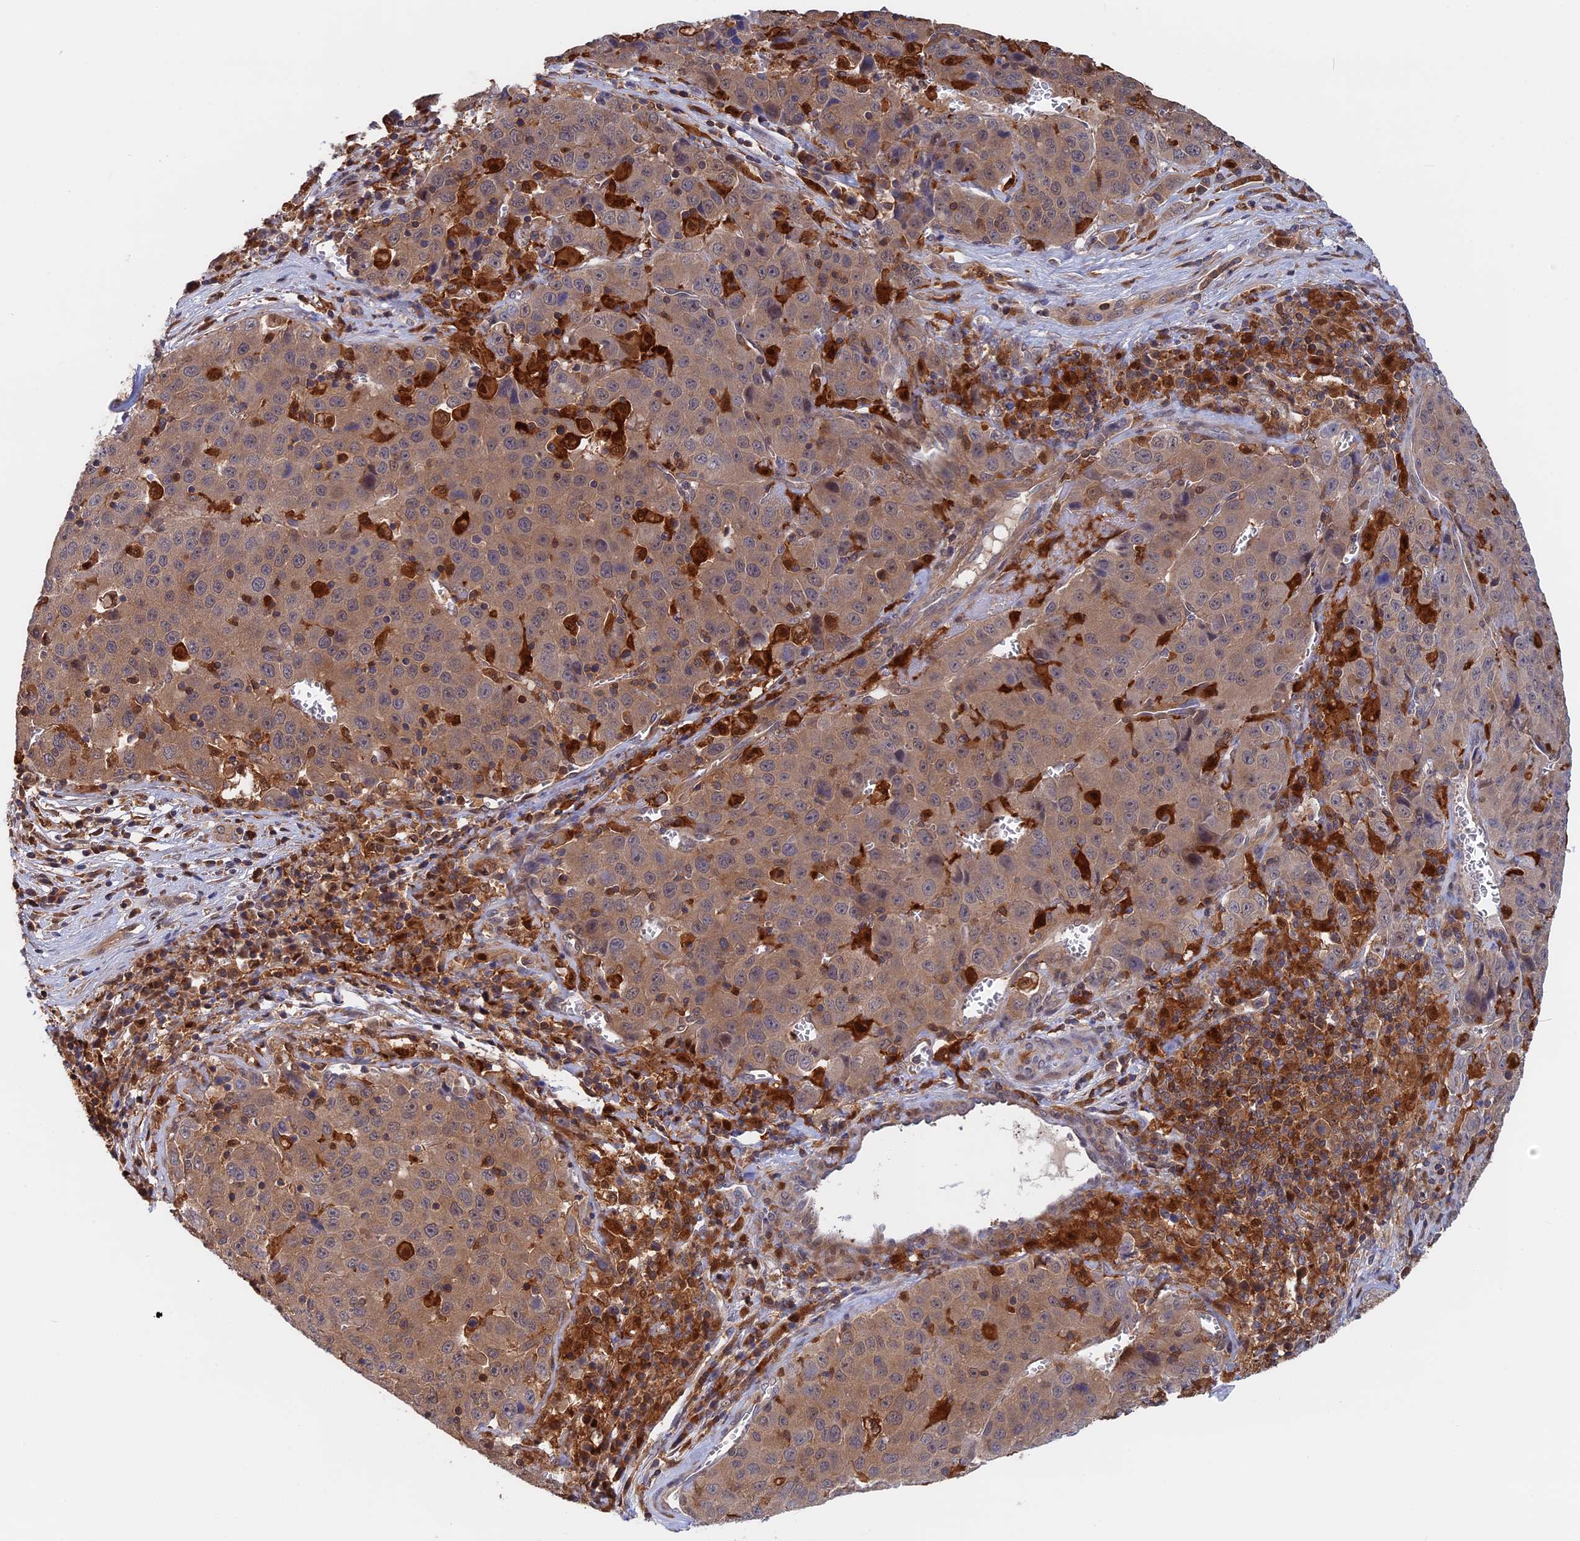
{"staining": {"intensity": "weak", "quantity": ">75%", "location": "cytoplasmic/membranous"}, "tissue": "liver cancer", "cell_type": "Tumor cells", "image_type": "cancer", "snomed": [{"axis": "morphology", "description": "Carcinoma, Hepatocellular, NOS"}, {"axis": "topography", "description": "Liver"}], "caption": "Hepatocellular carcinoma (liver) stained for a protein (brown) displays weak cytoplasmic/membranous positive positivity in about >75% of tumor cells.", "gene": "BLVRA", "patient": {"sex": "female", "age": 53}}